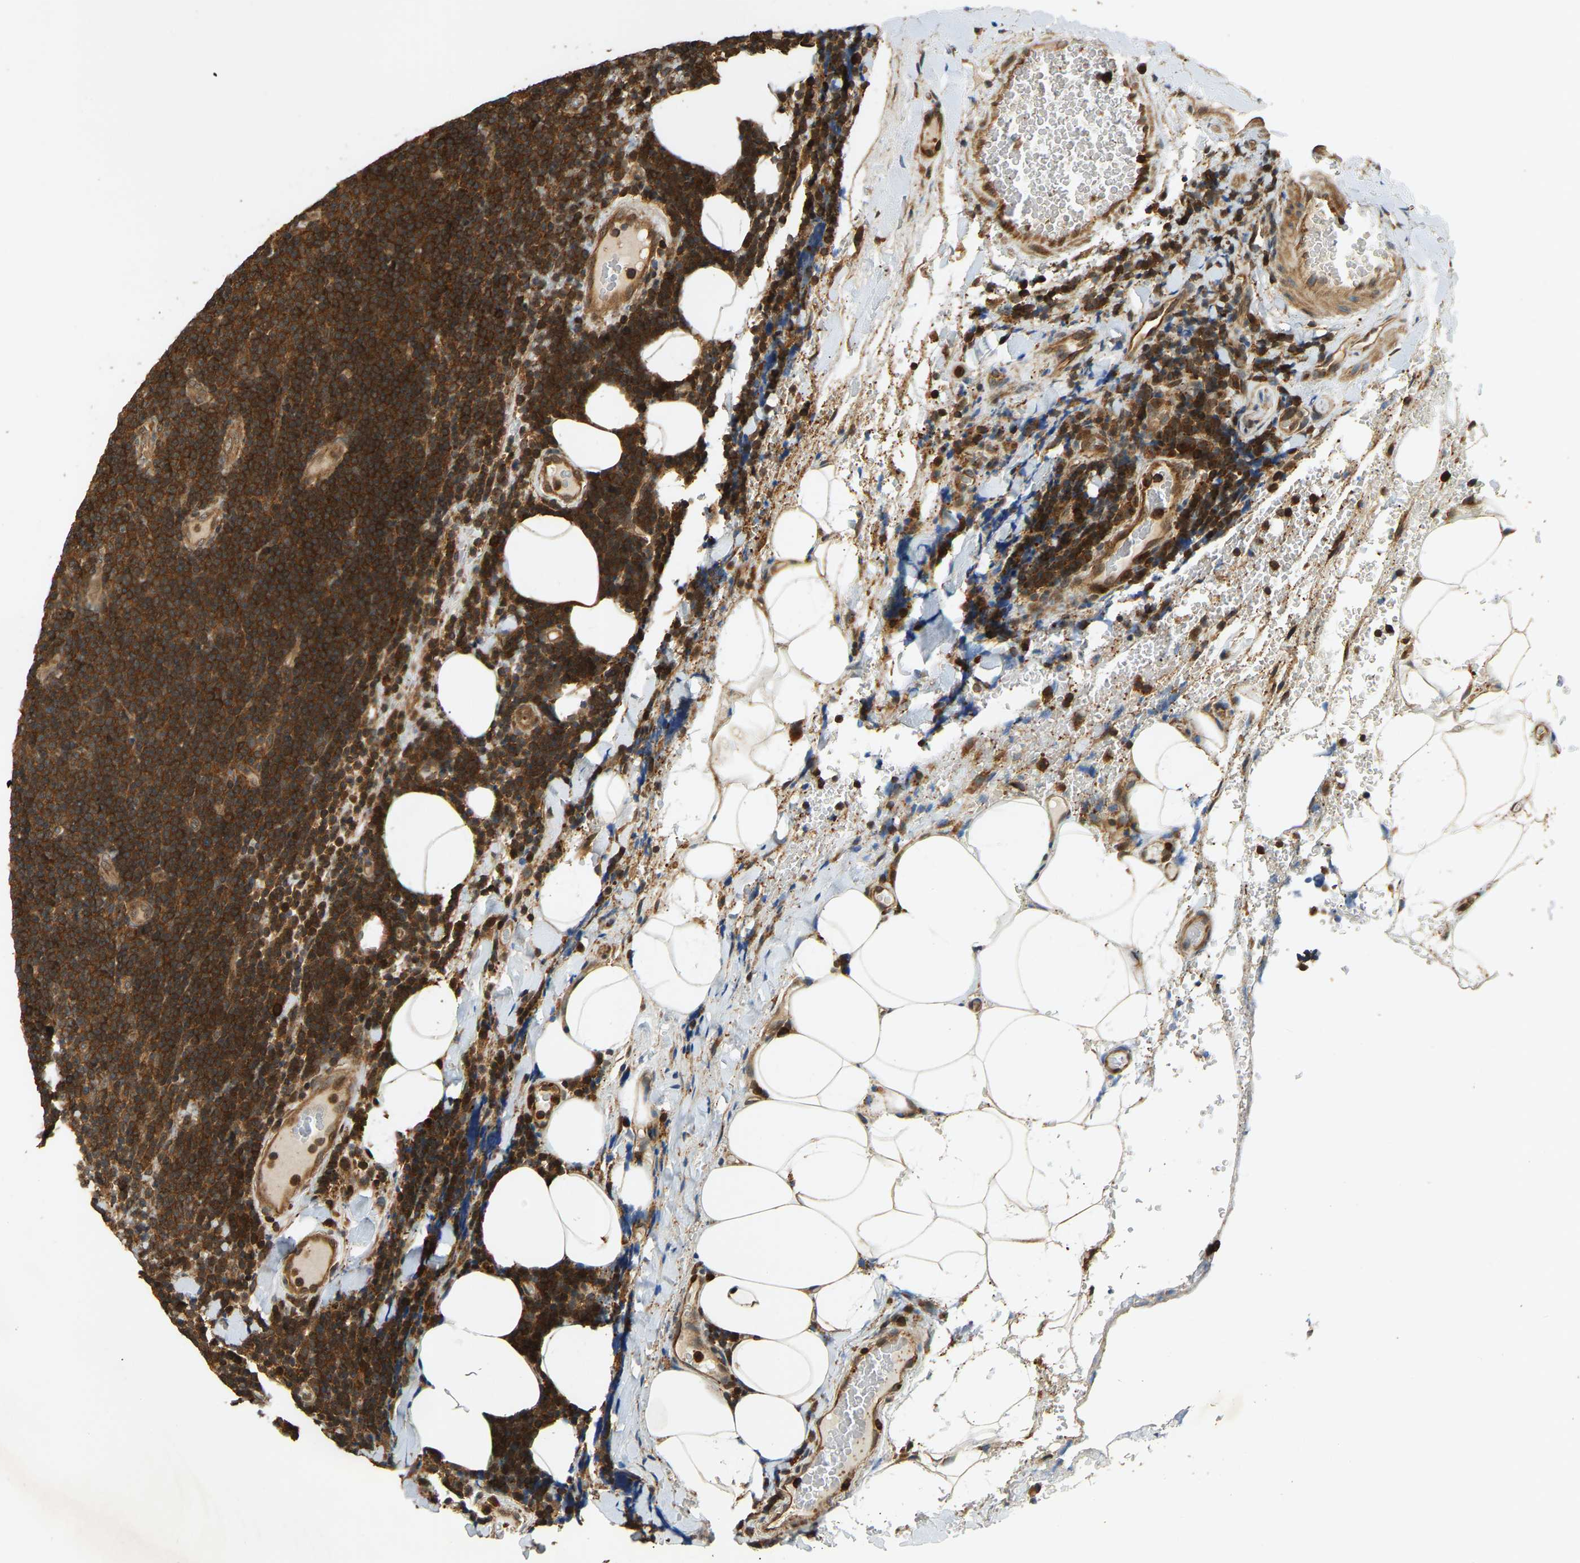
{"staining": {"intensity": "strong", "quantity": ">75%", "location": "cytoplasmic/membranous"}, "tissue": "lymphoma", "cell_type": "Tumor cells", "image_type": "cancer", "snomed": [{"axis": "morphology", "description": "Malignant lymphoma, non-Hodgkin's type, Low grade"}, {"axis": "topography", "description": "Spleen"}], "caption": "A high amount of strong cytoplasmic/membranous expression is identified in about >75% of tumor cells in malignant lymphoma, non-Hodgkin's type (low-grade) tissue.", "gene": "GOPC", "patient": {"sex": "male", "age": 60}}